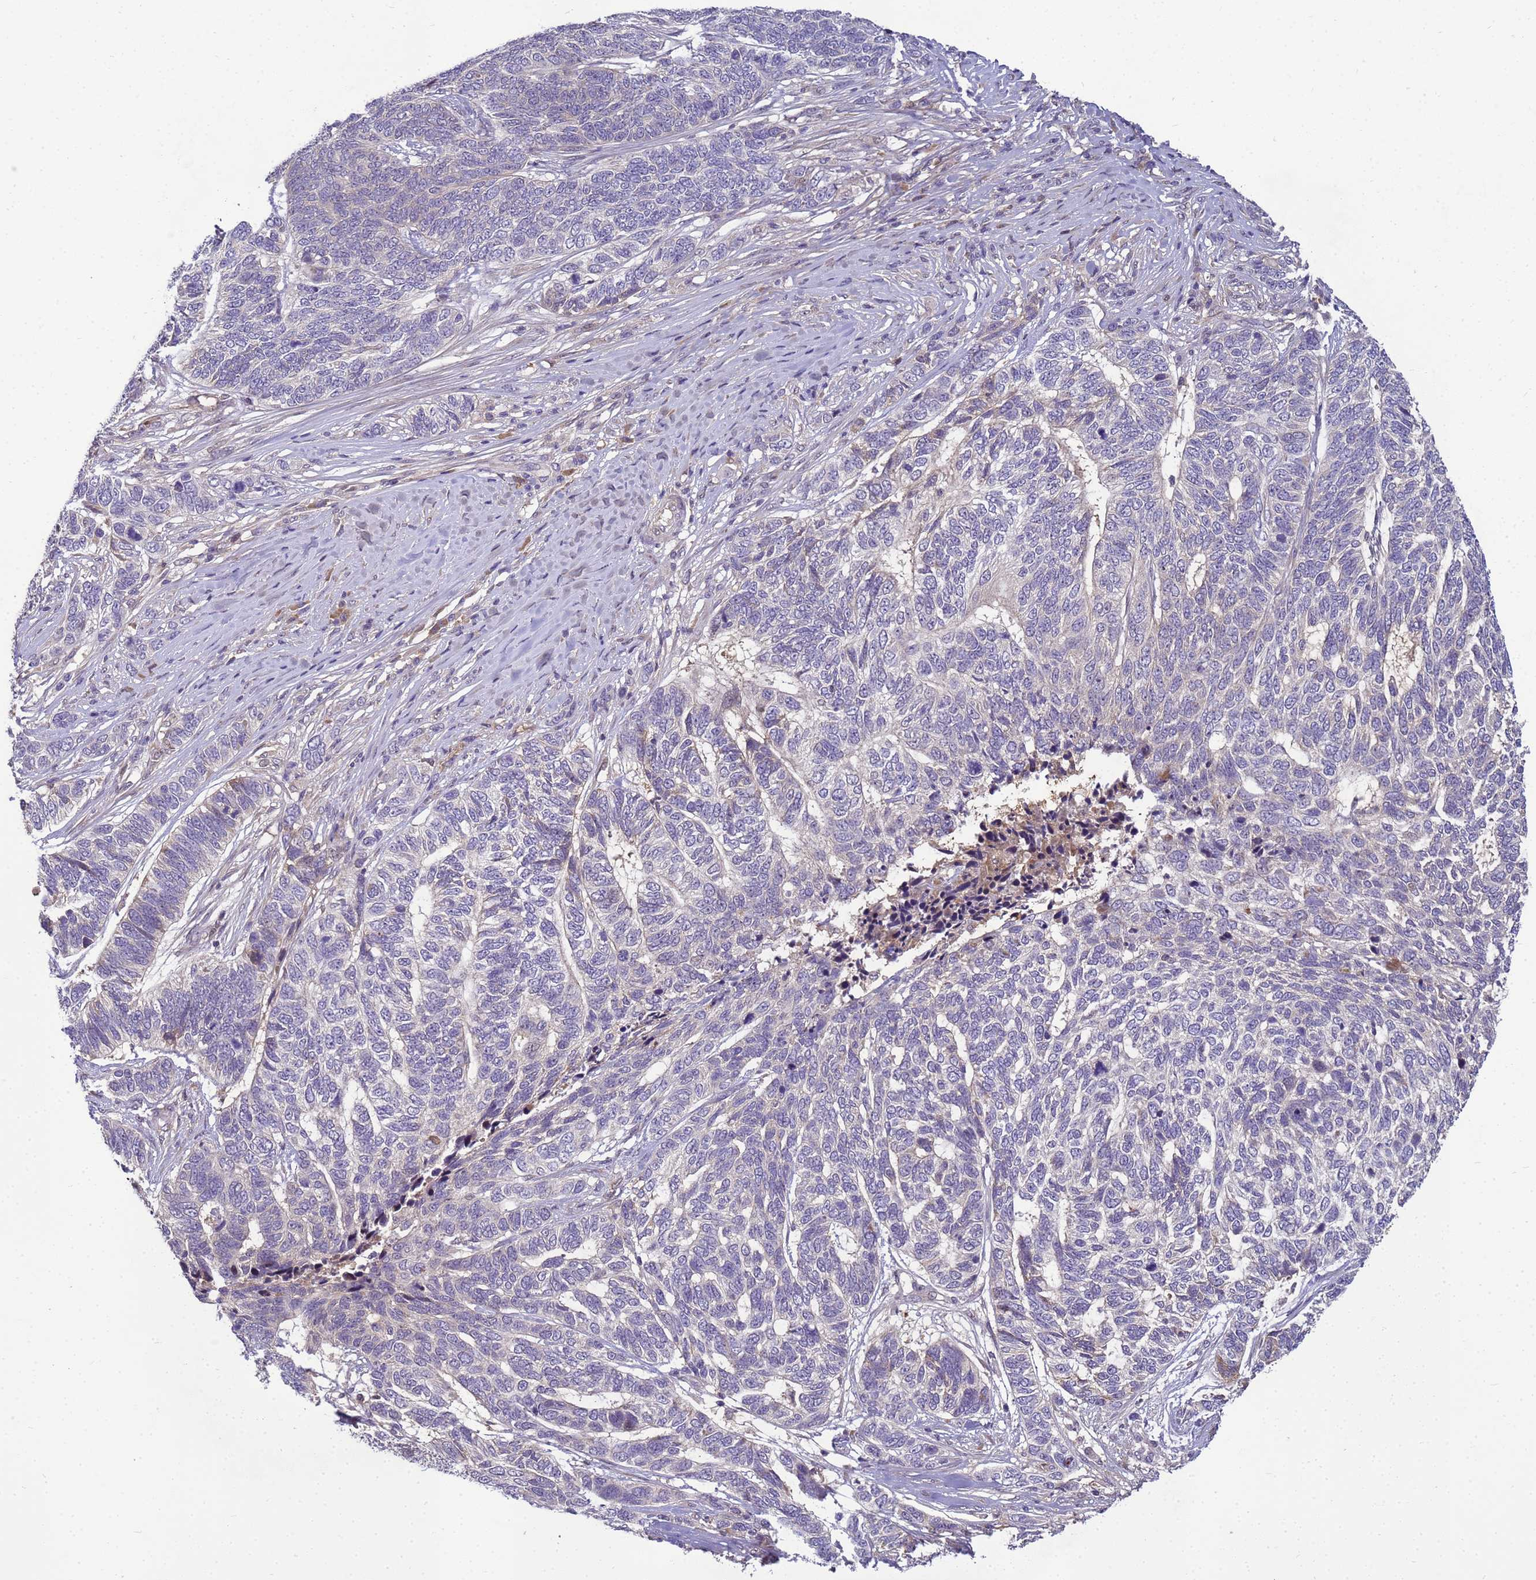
{"staining": {"intensity": "negative", "quantity": "none", "location": "none"}, "tissue": "skin cancer", "cell_type": "Tumor cells", "image_type": "cancer", "snomed": [{"axis": "morphology", "description": "Basal cell carcinoma"}, {"axis": "topography", "description": "Skin"}], "caption": "Immunohistochemistry (IHC) of human skin cancer (basal cell carcinoma) shows no positivity in tumor cells.", "gene": "TMEM74B", "patient": {"sex": "female", "age": 65}}